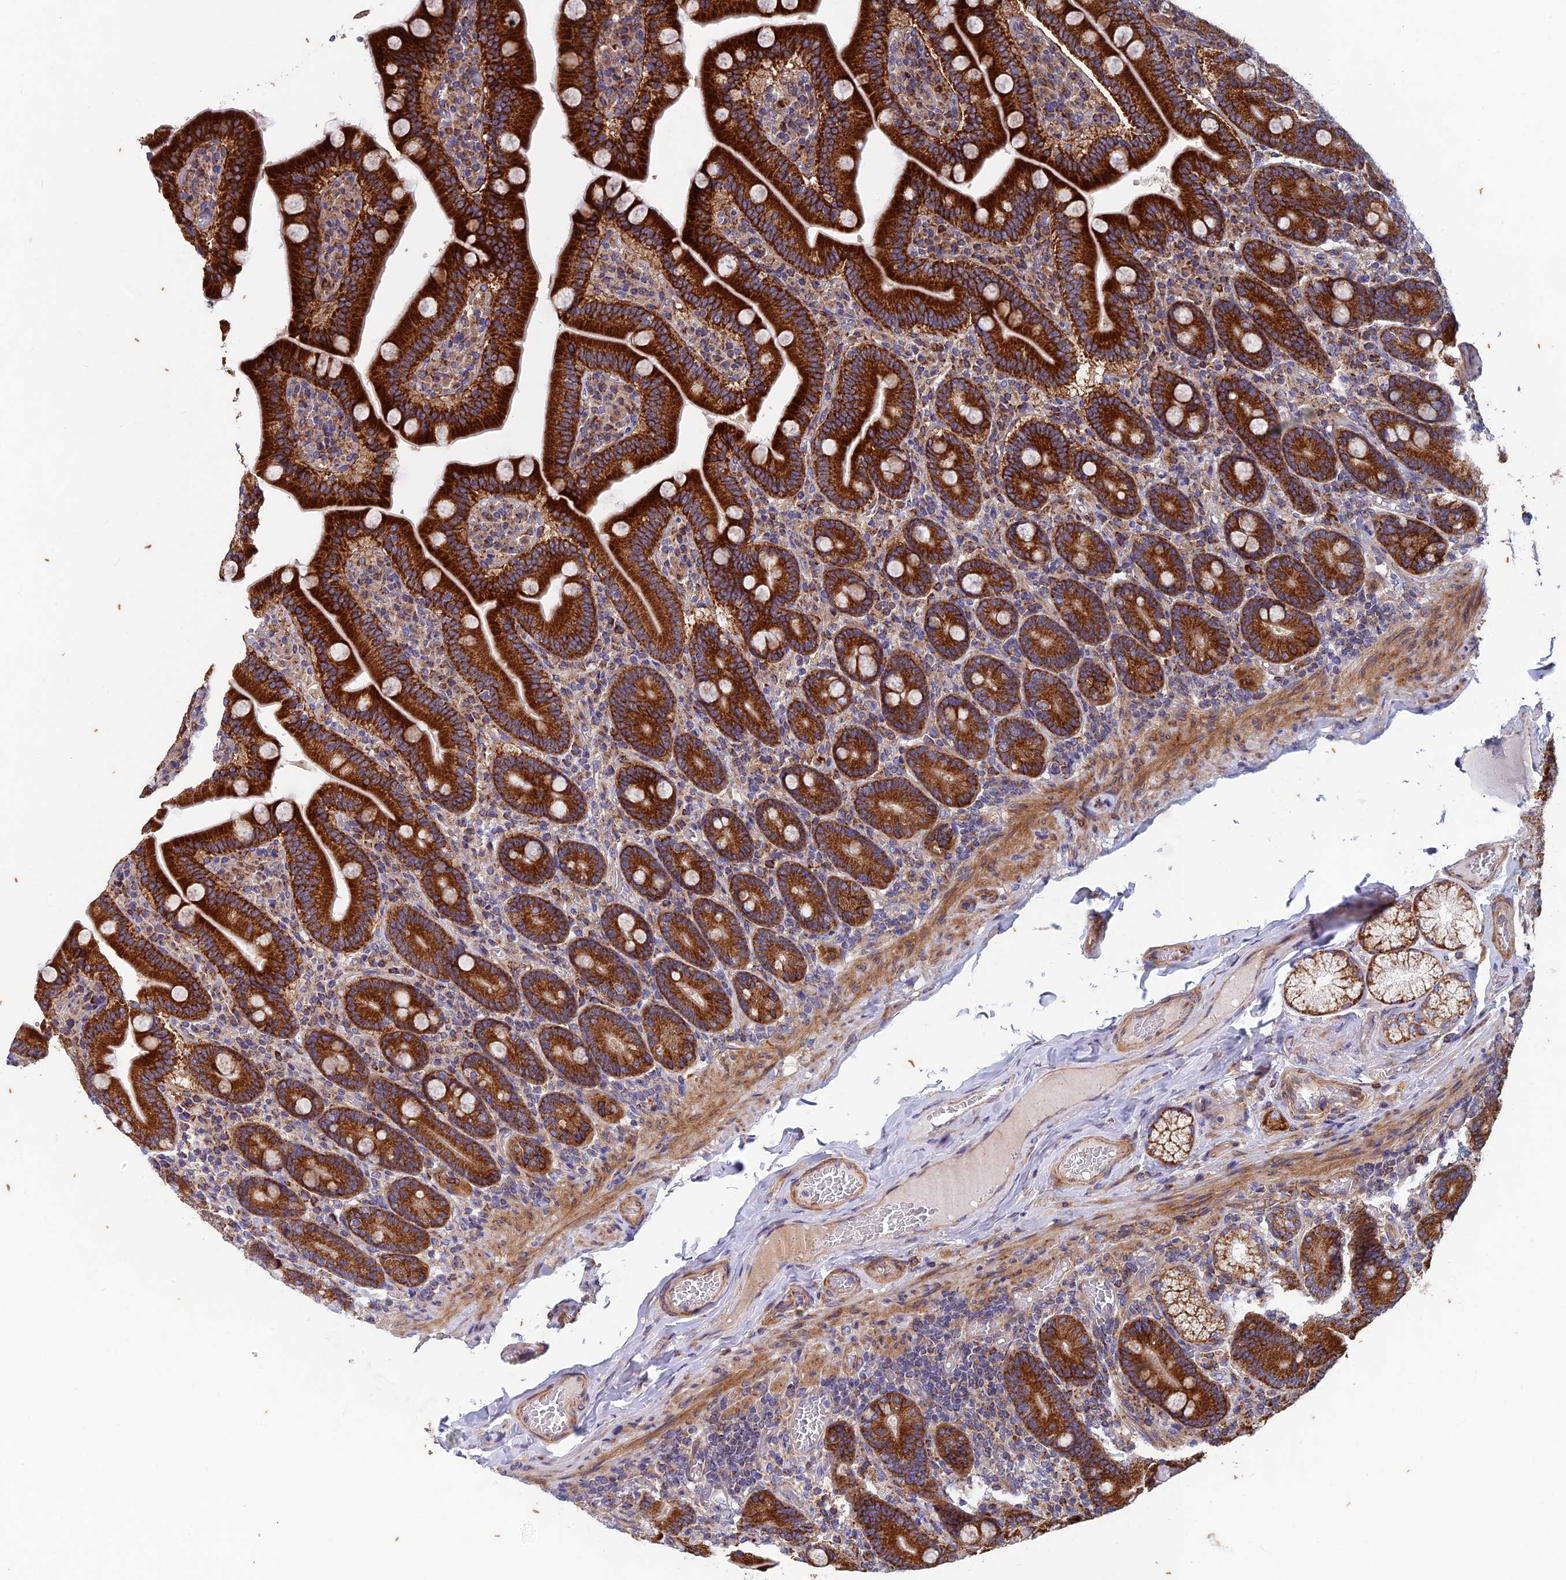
{"staining": {"intensity": "strong", "quantity": ">75%", "location": "cytoplasmic/membranous"}, "tissue": "duodenum", "cell_type": "Glandular cells", "image_type": "normal", "snomed": [{"axis": "morphology", "description": "Normal tissue, NOS"}, {"axis": "topography", "description": "Duodenum"}], "caption": "High-power microscopy captured an immunohistochemistry photomicrograph of normal duodenum, revealing strong cytoplasmic/membranous staining in approximately >75% of glandular cells.", "gene": "AP4S1", "patient": {"sex": "female", "age": 62}}